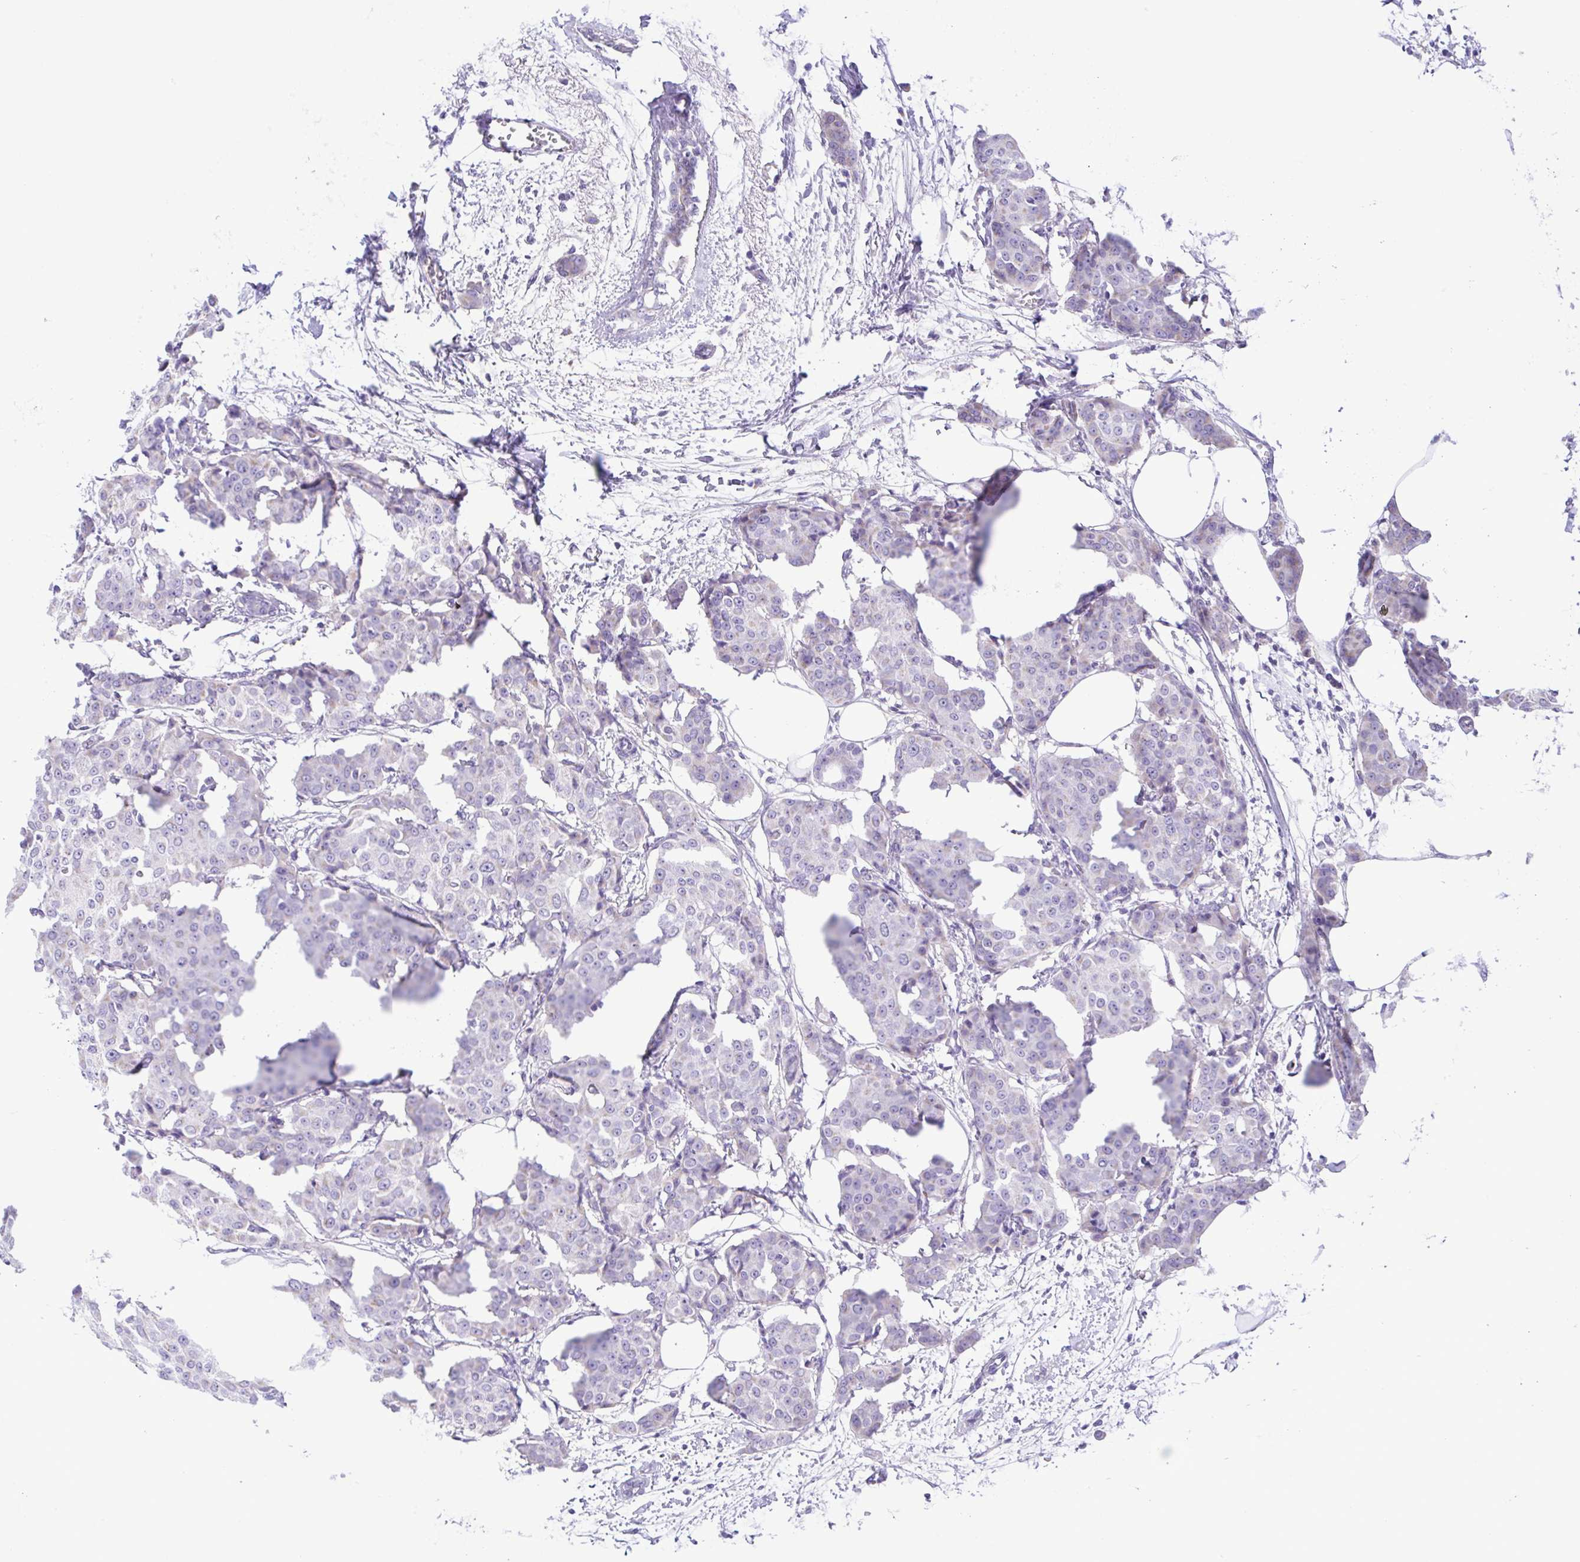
{"staining": {"intensity": "negative", "quantity": "none", "location": "none"}, "tissue": "breast cancer", "cell_type": "Tumor cells", "image_type": "cancer", "snomed": [{"axis": "morphology", "description": "Duct carcinoma"}, {"axis": "topography", "description": "Breast"}], "caption": "Immunohistochemistry of human intraductal carcinoma (breast) demonstrates no positivity in tumor cells. (Immunohistochemistry, brightfield microscopy, high magnification).", "gene": "CD72", "patient": {"sex": "female", "age": 91}}